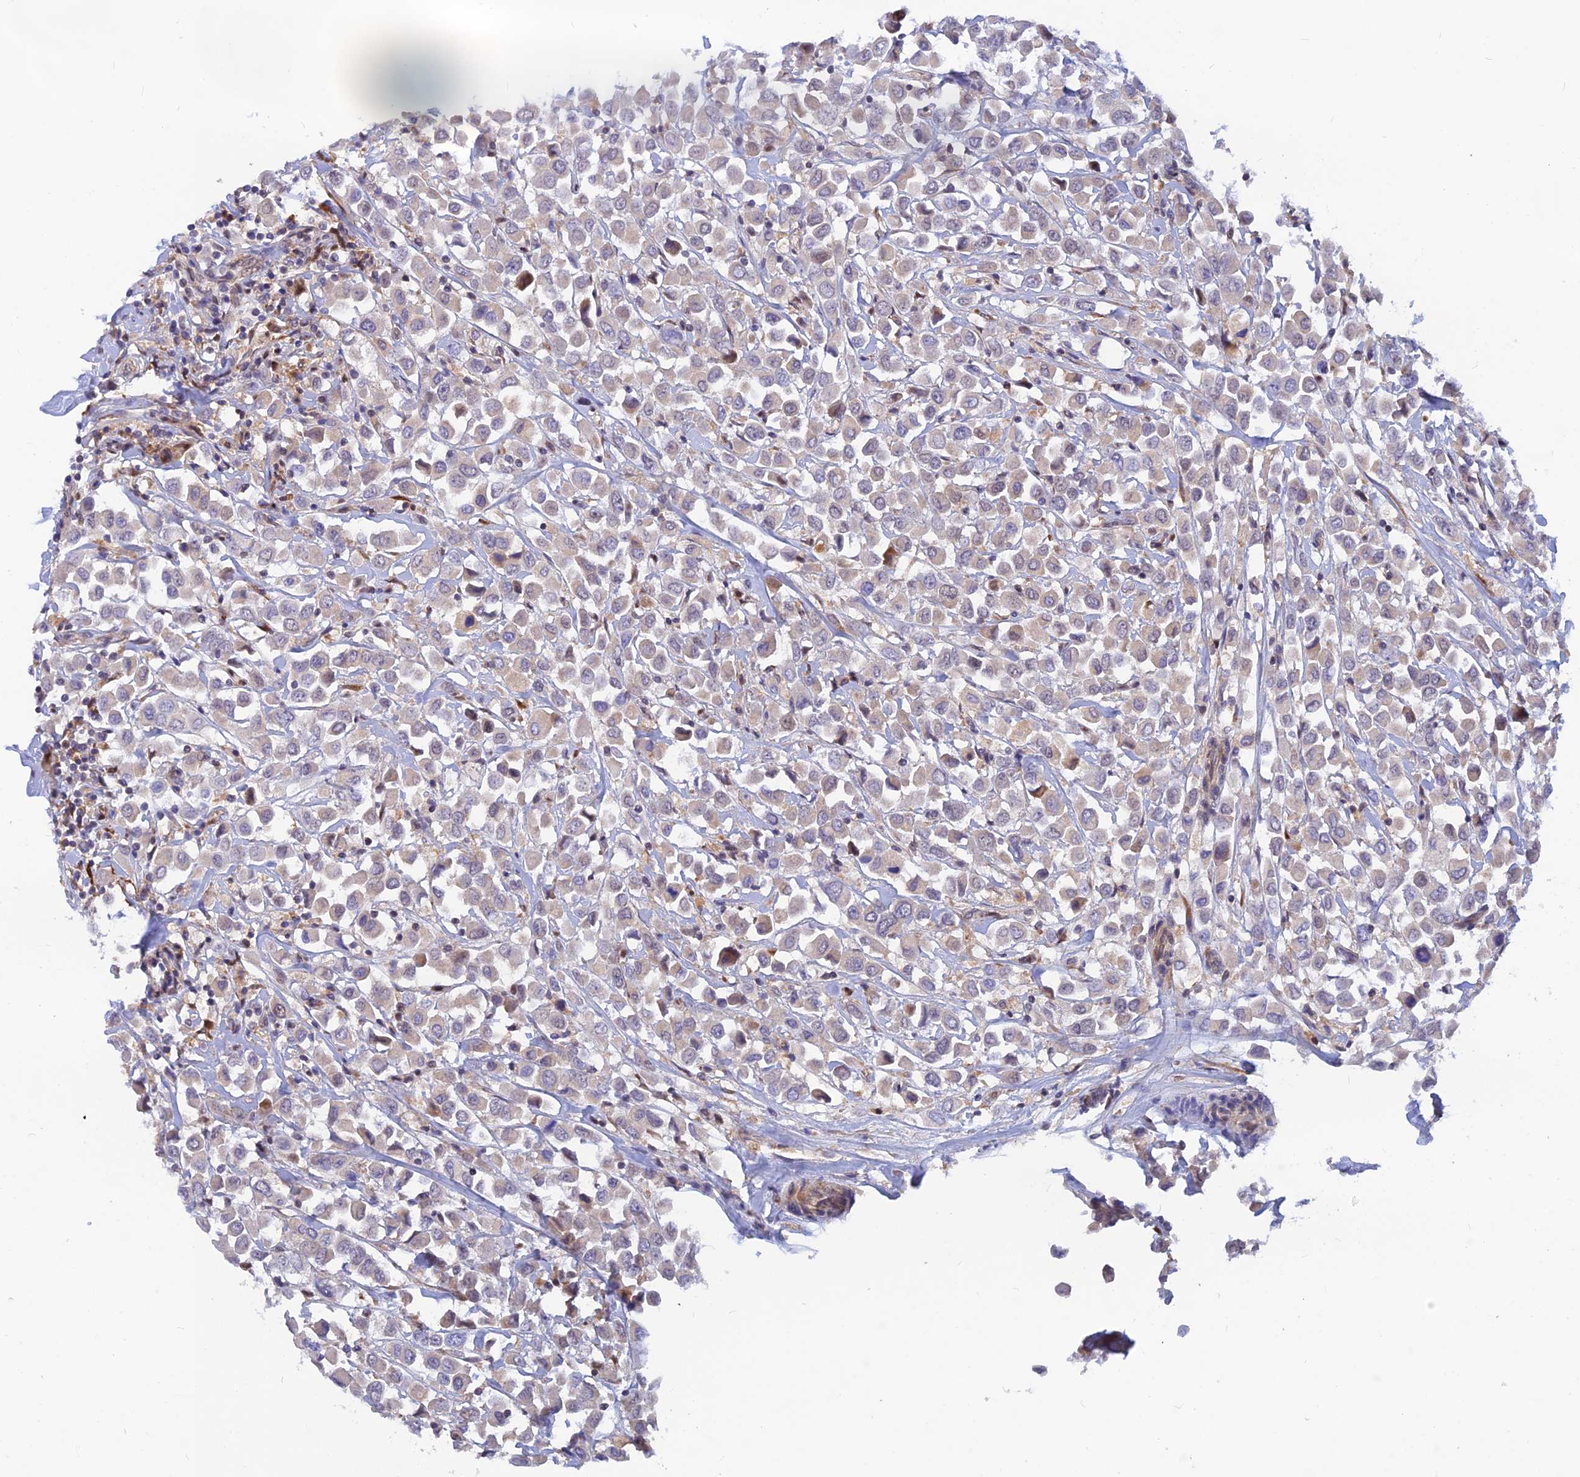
{"staining": {"intensity": "negative", "quantity": "none", "location": "none"}, "tissue": "breast cancer", "cell_type": "Tumor cells", "image_type": "cancer", "snomed": [{"axis": "morphology", "description": "Duct carcinoma"}, {"axis": "topography", "description": "Breast"}], "caption": "Tumor cells are negative for protein expression in human breast cancer. (DAB (3,3'-diaminobenzidine) IHC visualized using brightfield microscopy, high magnification).", "gene": "DNAJC16", "patient": {"sex": "female", "age": 61}}